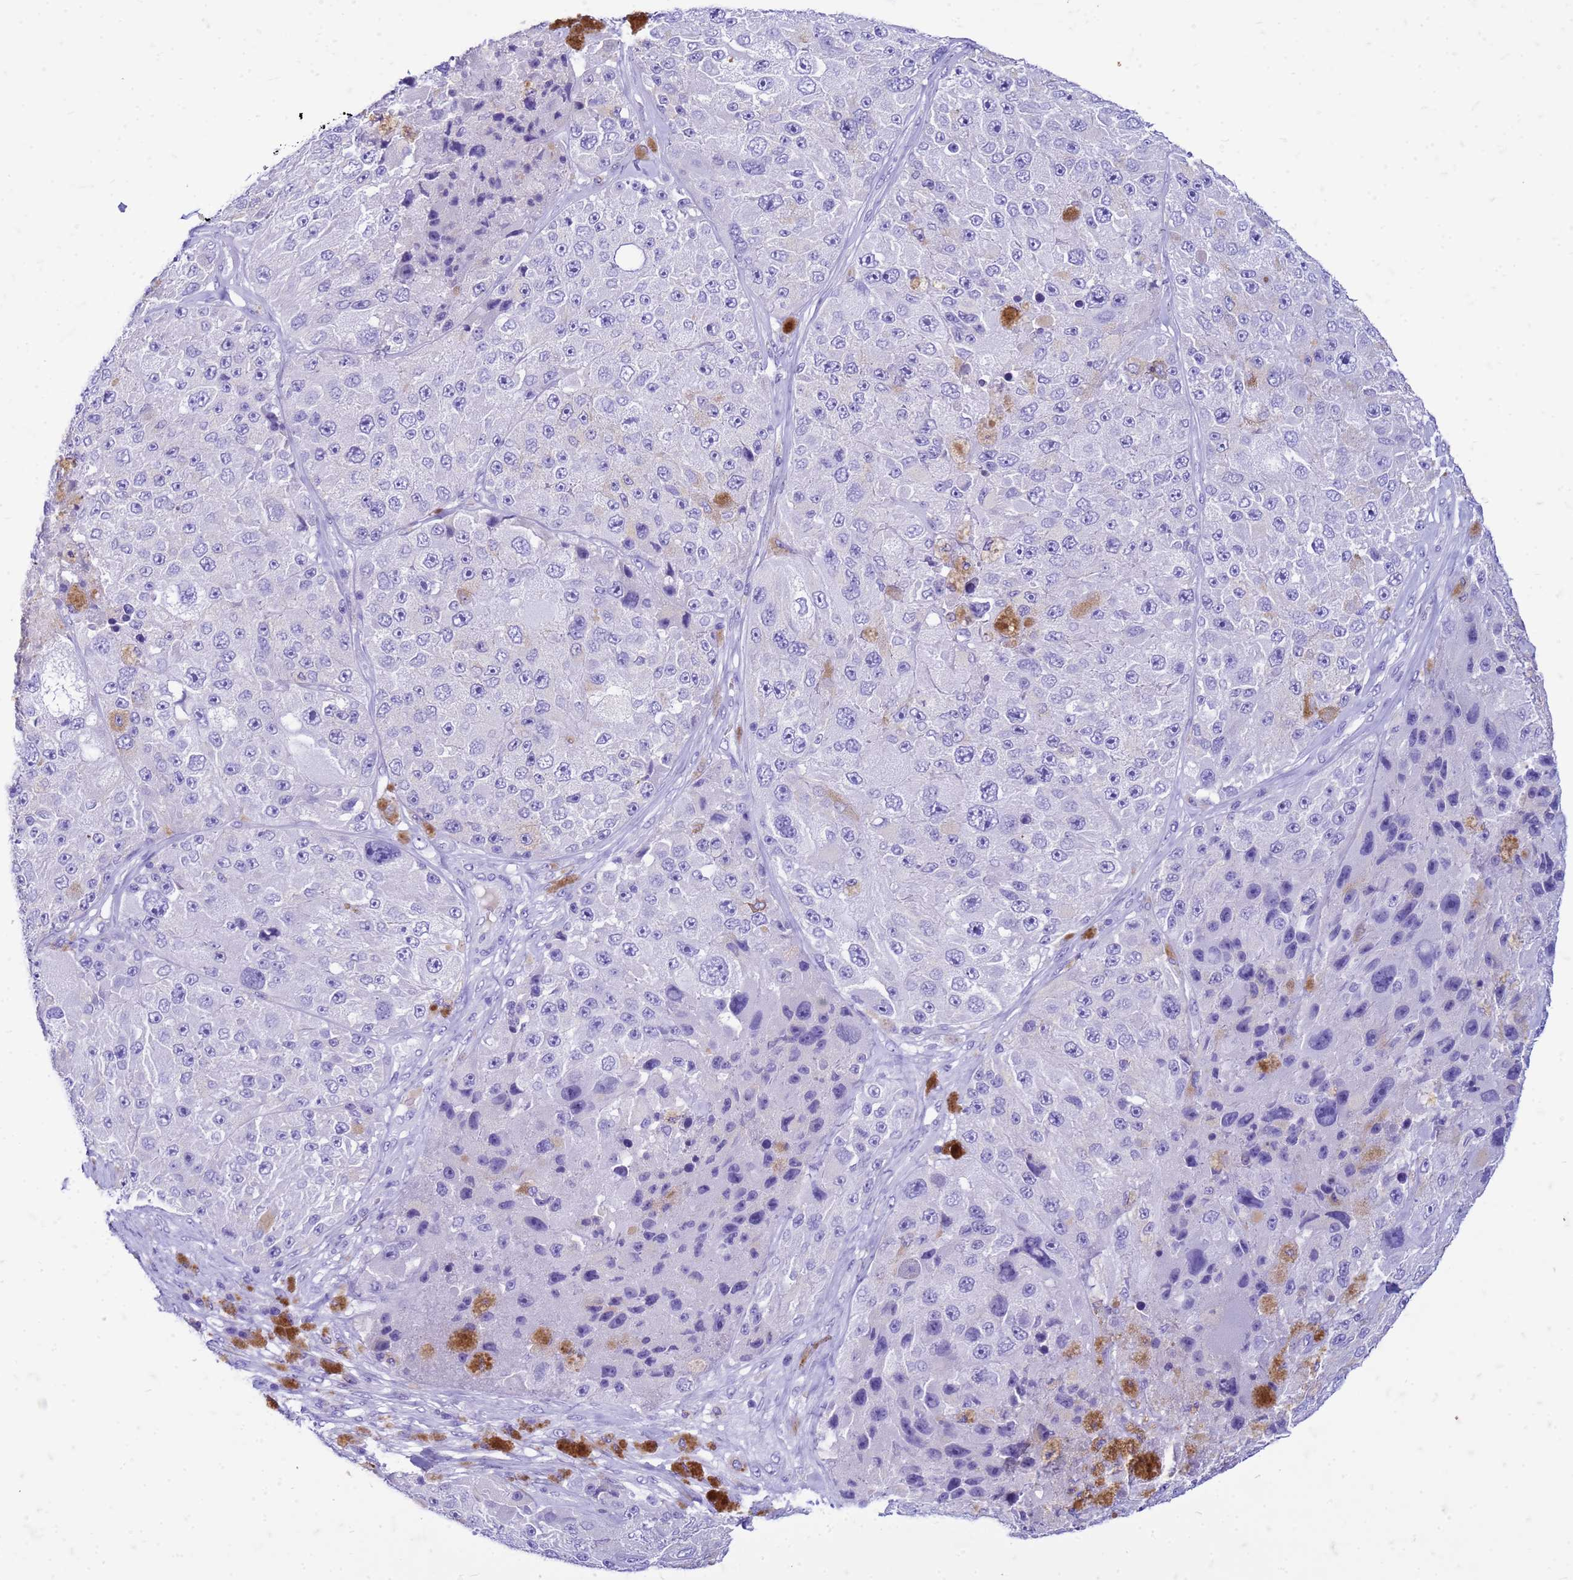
{"staining": {"intensity": "negative", "quantity": "none", "location": "none"}, "tissue": "melanoma", "cell_type": "Tumor cells", "image_type": "cancer", "snomed": [{"axis": "morphology", "description": "Malignant melanoma, Metastatic site"}, {"axis": "topography", "description": "Lymph node"}], "caption": "Tumor cells show no significant staining in melanoma.", "gene": "CFAP100", "patient": {"sex": "male", "age": 62}}